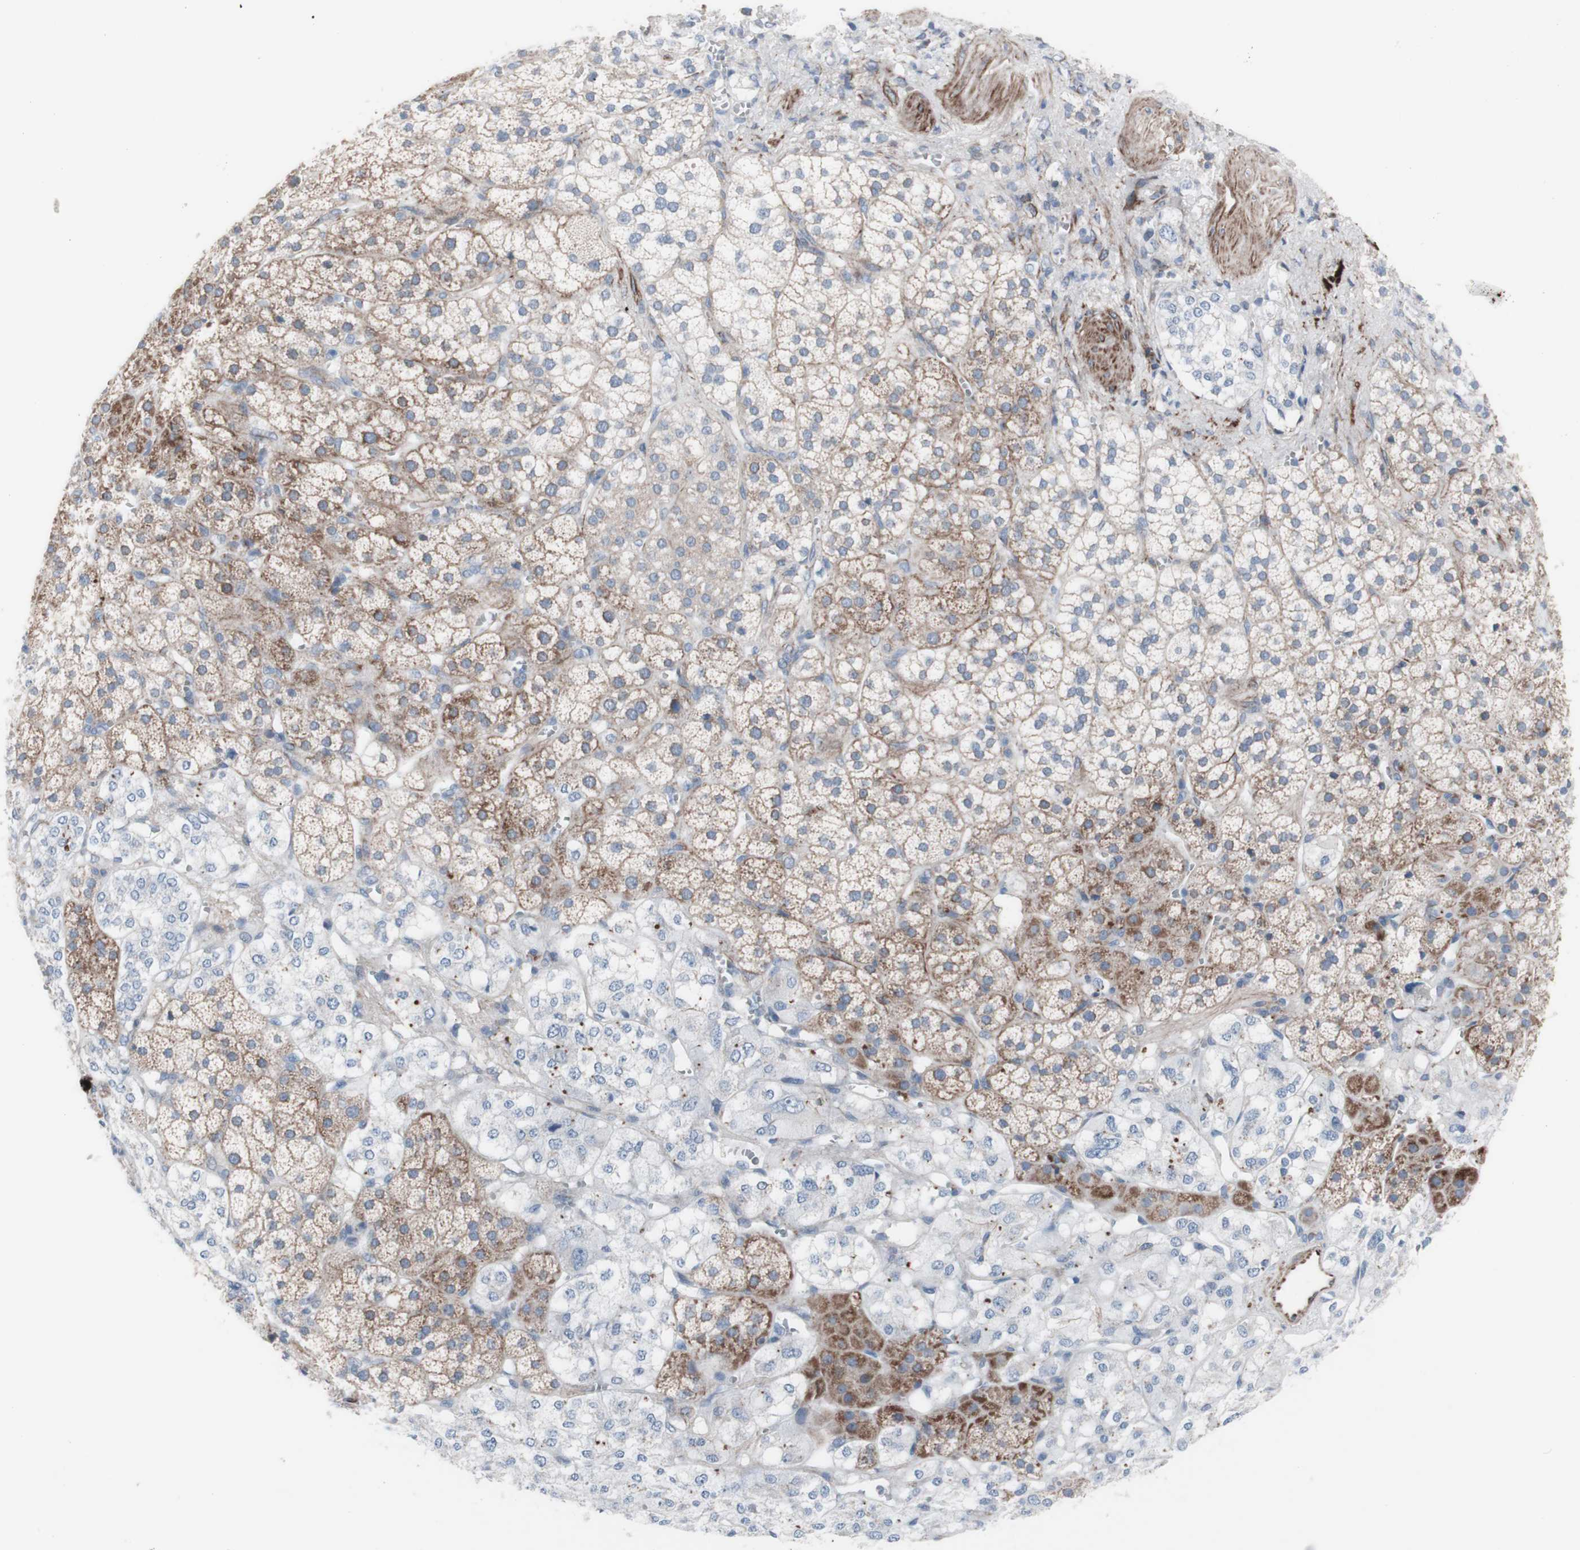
{"staining": {"intensity": "moderate", "quantity": "25%-75%", "location": "cytoplasmic/membranous"}, "tissue": "adrenal gland", "cell_type": "Glandular cells", "image_type": "normal", "snomed": [{"axis": "morphology", "description": "Normal tissue, NOS"}, {"axis": "topography", "description": "Adrenal gland"}], "caption": "Immunohistochemistry staining of unremarkable adrenal gland, which reveals medium levels of moderate cytoplasmic/membranous staining in about 25%-75% of glandular cells indicating moderate cytoplasmic/membranous protein positivity. The staining was performed using DAB (3,3'-diaminobenzidine) (brown) for protein detection and nuclei were counterstained in hematoxylin (blue).", "gene": "AGPAT5", "patient": {"sex": "male", "age": 56}}